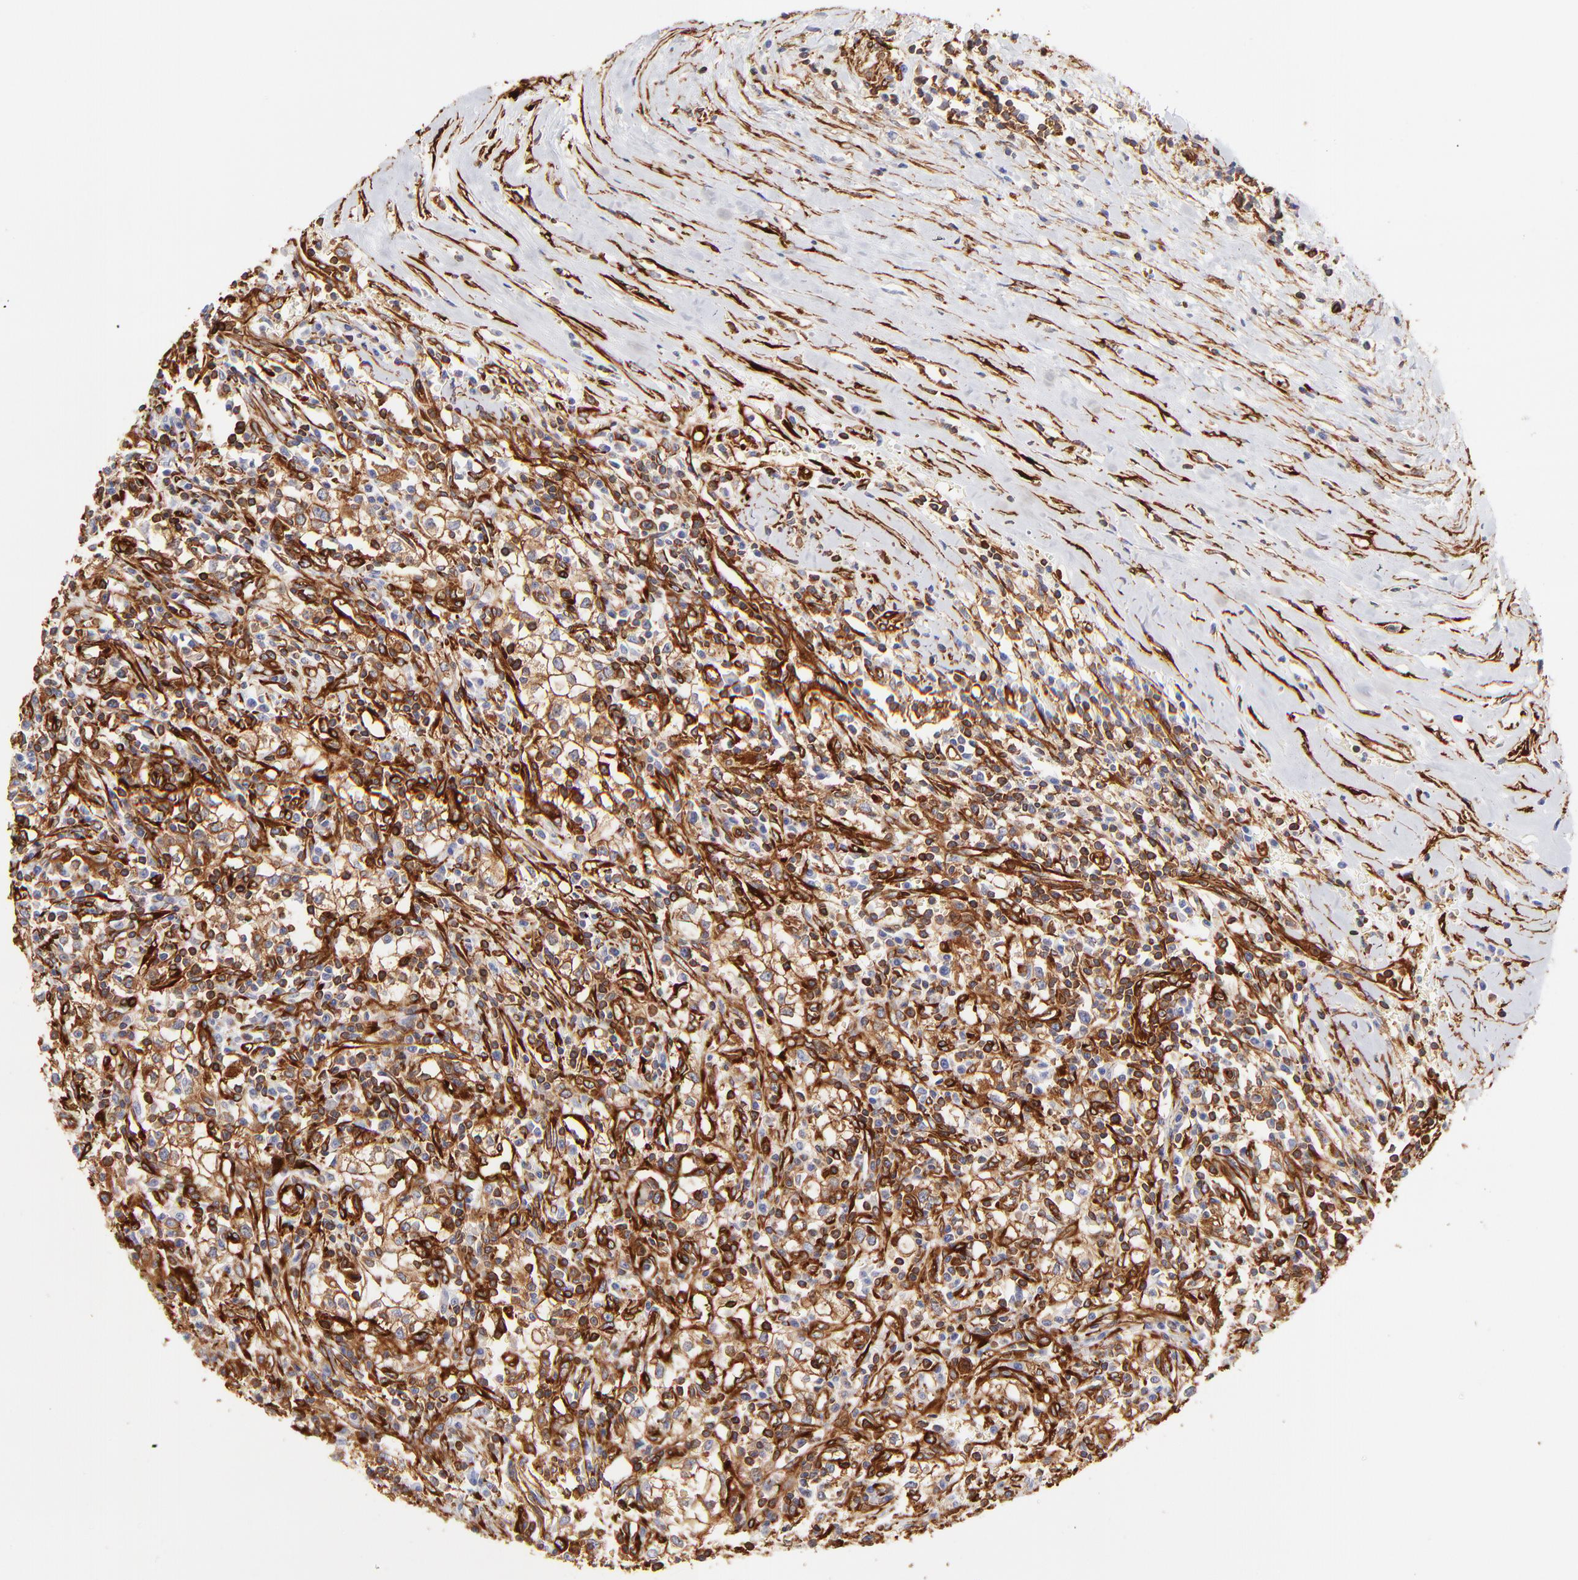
{"staining": {"intensity": "strong", "quantity": ">75%", "location": "cytoplasmic/membranous"}, "tissue": "renal cancer", "cell_type": "Tumor cells", "image_type": "cancer", "snomed": [{"axis": "morphology", "description": "Adenocarcinoma, NOS"}, {"axis": "topography", "description": "Kidney"}], "caption": "Protein staining reveals strong cytoplasmic/membranous staining in approximately >75% of tumor cells in renal cancer.", "gene": "FLNA", "patient": {"sex": "male", "age": 82}}